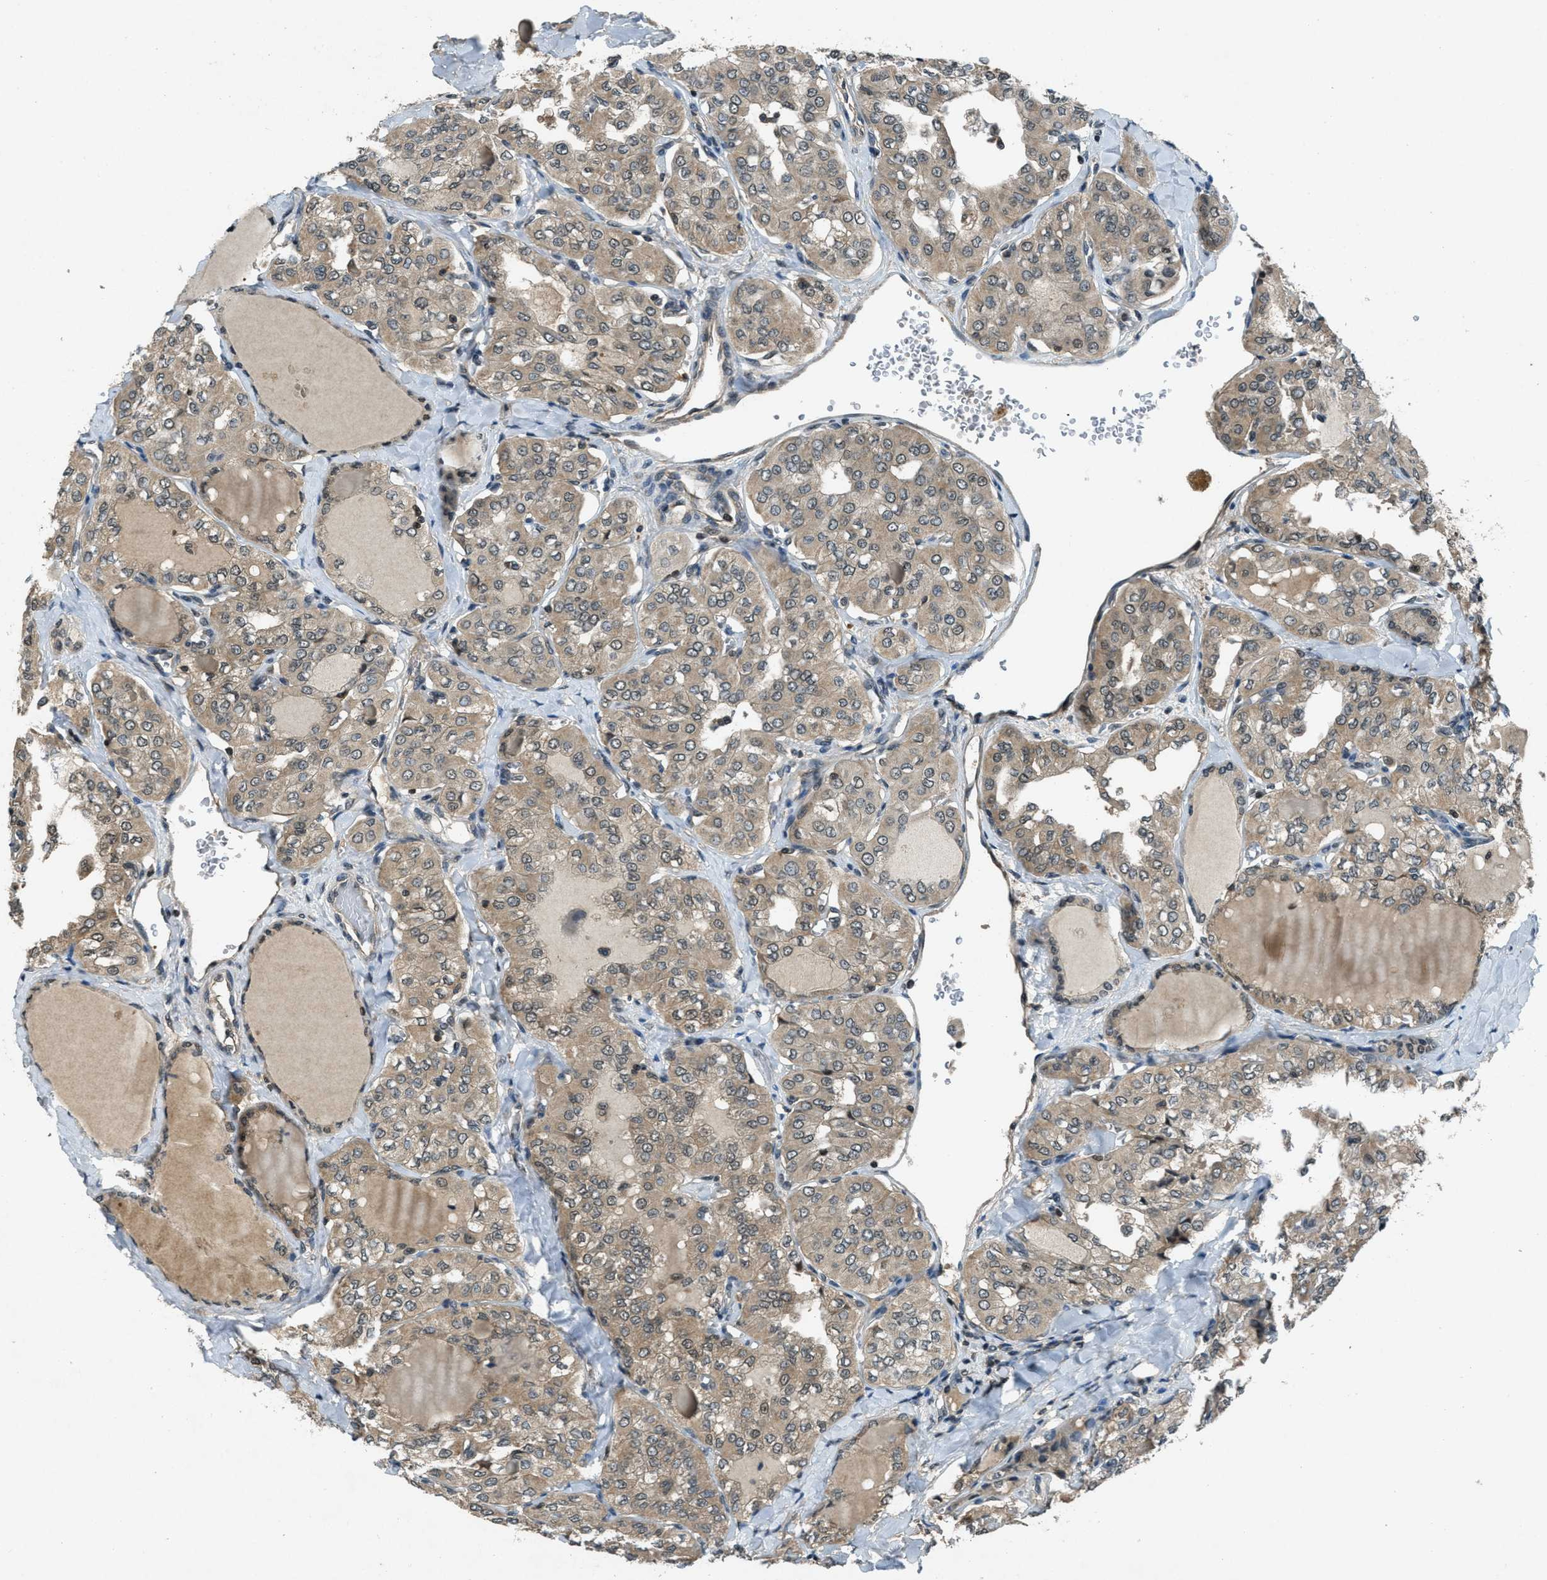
{"staining": {"intensity": "weak", "quantity": ">75%", "location": "cytoplasmic/membranous"}, "tissue": "thyroid cancer", "cell_type": "Tumor cells", "image_type": "cancer", "snomed": [{"axis": "morphology", "description": "Papillary adenocarcinoma, NOS"}, {"axis": "topography", "description": "Thyroid gland"}], "caption": "High-magnification brightfield microscopy of thyroid cancer (papillary adenocarcinoma) stained with DAB (3,3'-diaminobenzidine) (brown) and counterstained with hematoxylin (blue). tumor cells exhibit weak cytoplasmic/membranous positivity is identified in approximately>75% of cells.", "gene": "DUSP6", "patient": {"sex": "male", "age": 20}}